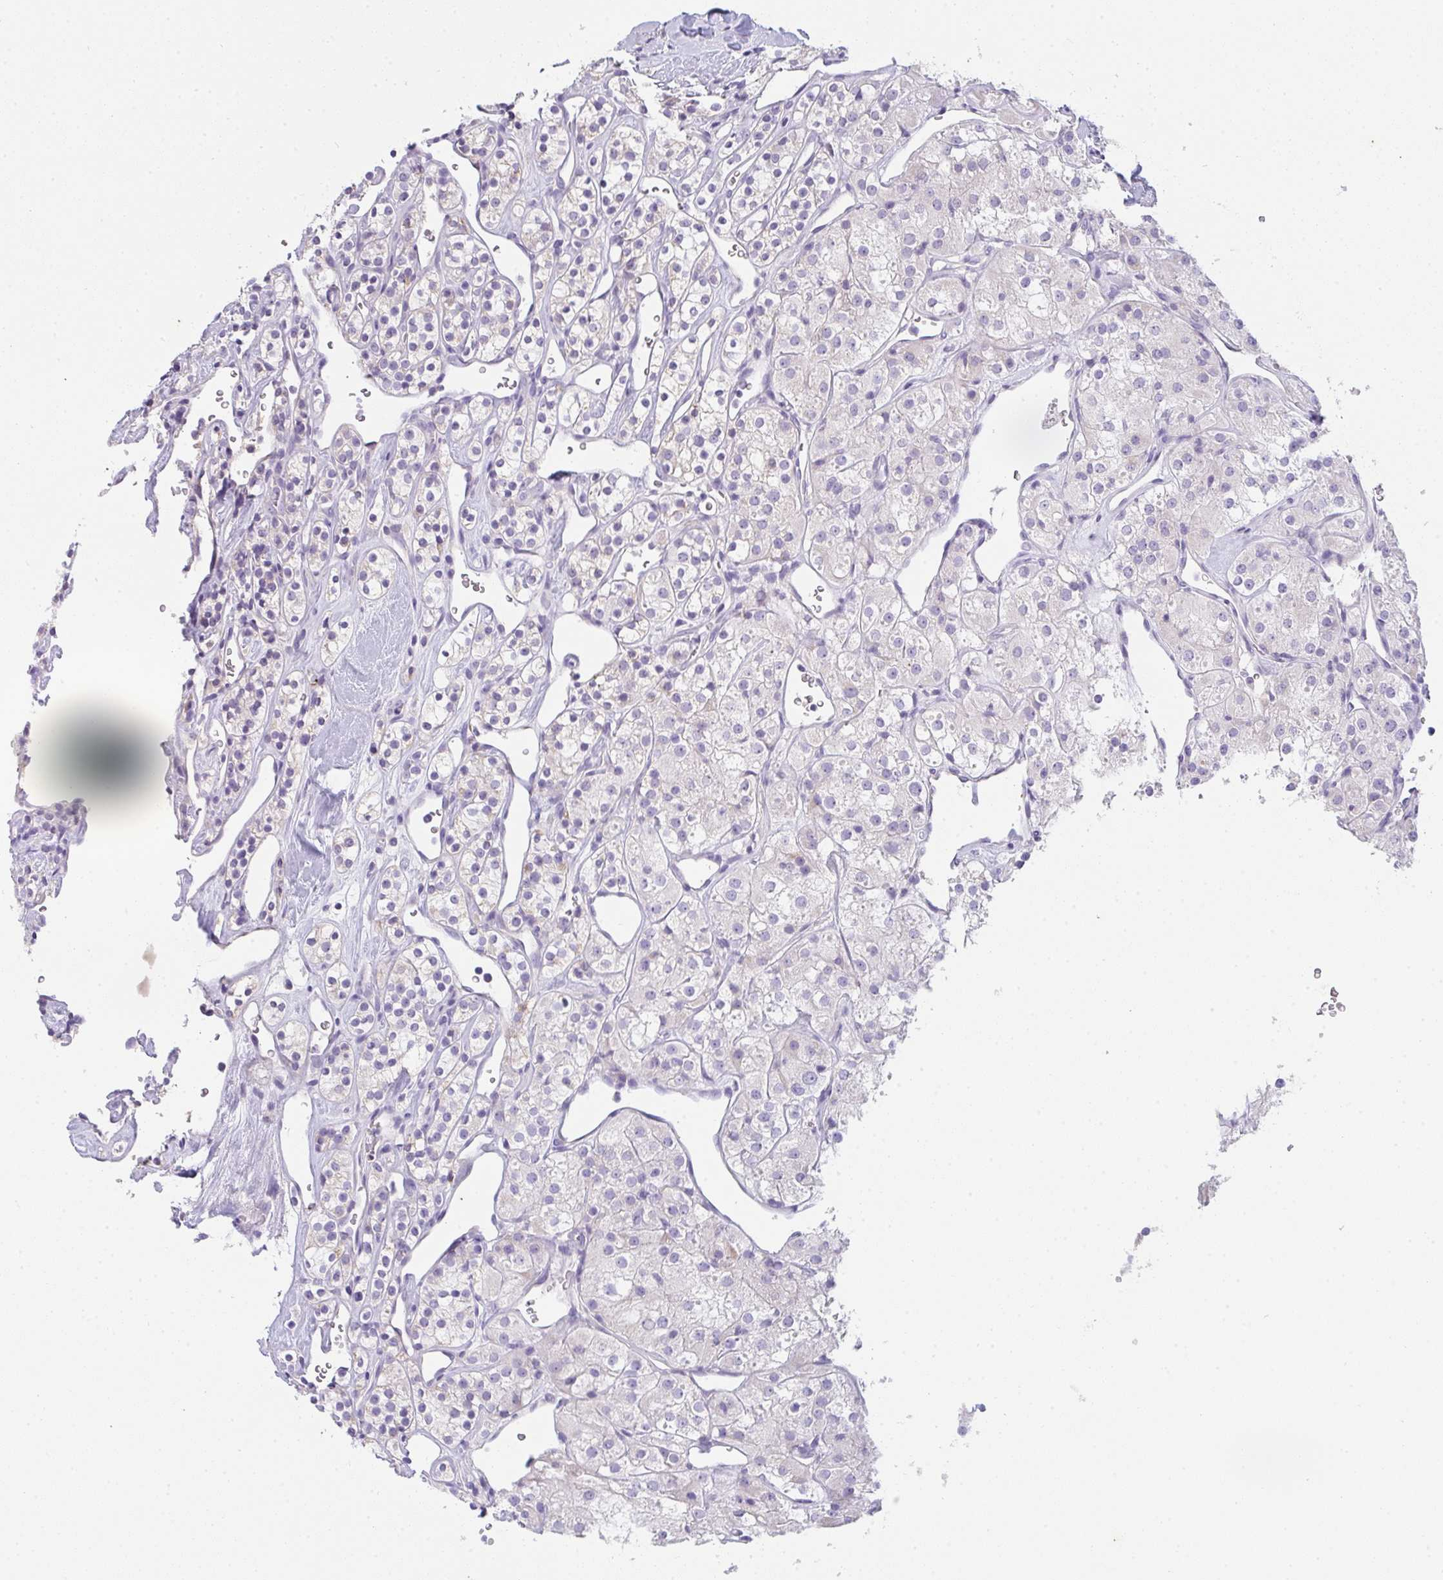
{"staining": {"intensity": "negative", "quantity": "none", "location": "none"}, "tissue": "renal cancer", "cell_type": "Tumor cells", "image_type": "cancer", "snomed": [{"axis": "morphology", "description": "Adenocarcinoma, NOS"}, {"axis": "topography", "description": "Kidney"}], "caption": "There is no significant expression in tumor cells of renal cancer.", "gene": "COX7B", "patient": {"sex": "male", "age": 77}}